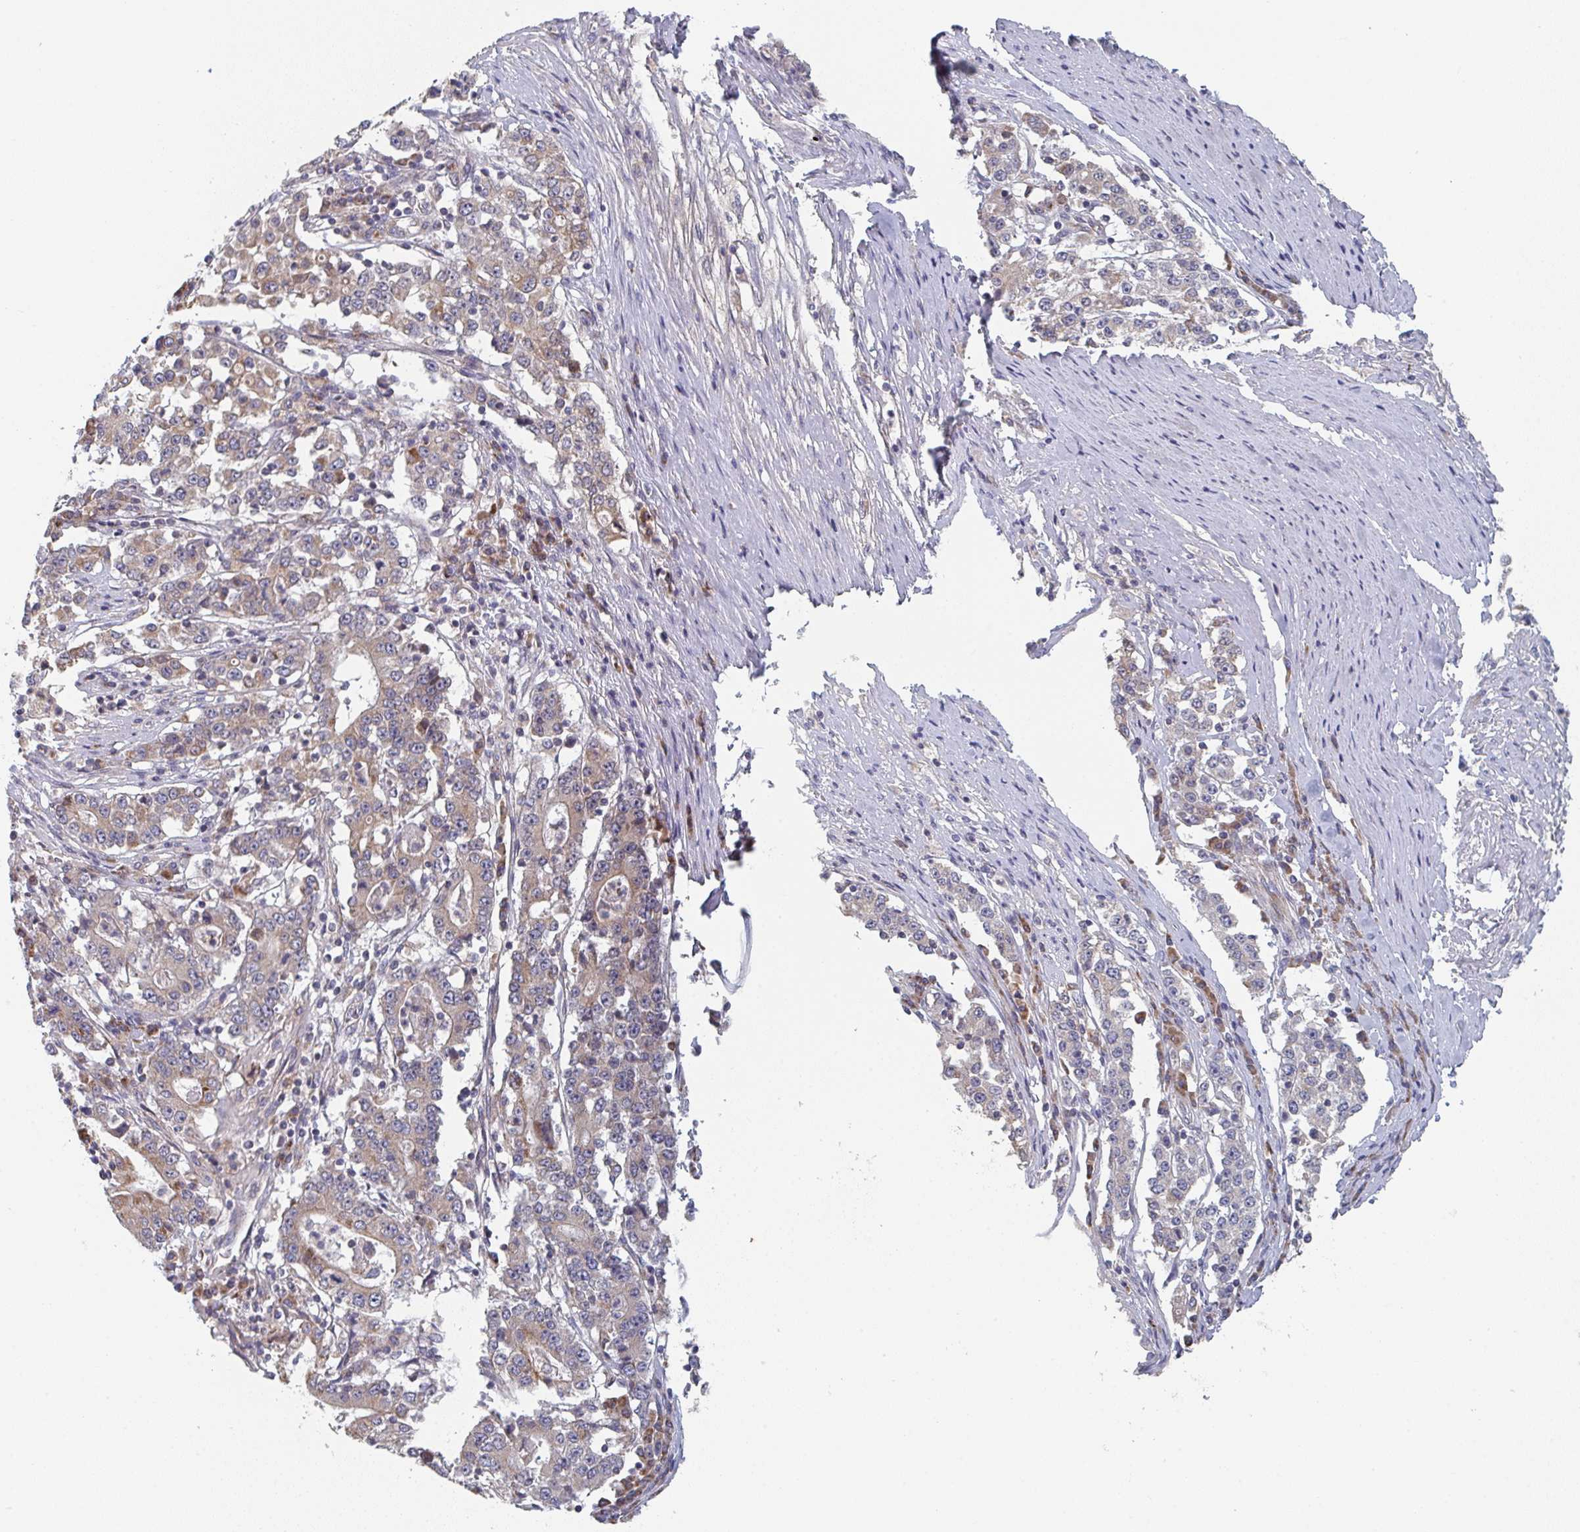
{"staining": {"intensity": "weak", "quantity": ">75%", "location": "cytoplasmic/membranous"}, "tissue": "stomach cancer", "cell_type": "Tumor cells", "image_type": "cancer", "snomed": [{"axis": "morphology", "description": "Adenocarcinoma, NOS"}, {"axis": "topography", "description": "Stomach"}], "caption": "Stomach cancer (adenocarcinoma) tissue demonstrates weak cytoplasmic/membranous positivity in about >75% of tumor cells", "gene": "ELOVL1", "patient": {"sex": "male", "age": 59}}